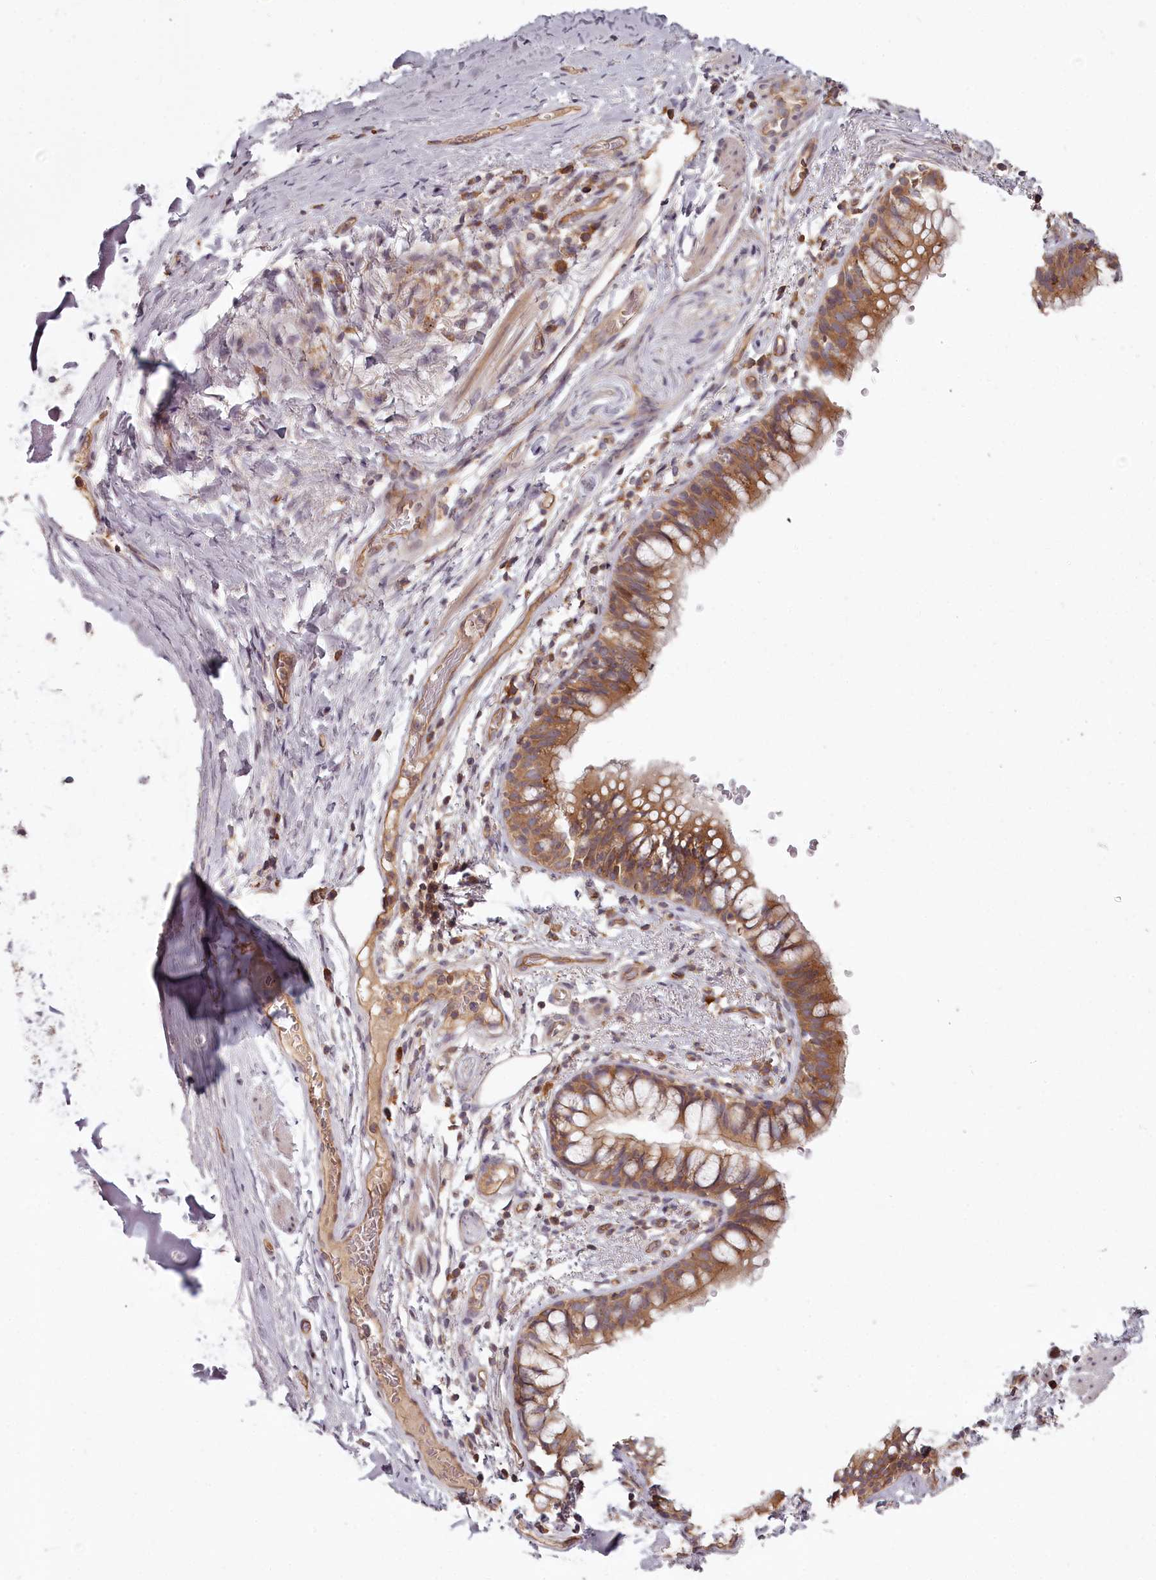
{"staining": {"intensity": "moderate", "quantity": ">75%", "location": "cytoplasmic/membranous"}, "tissue": "bronchus", "cell_type": "Respiratory epithelial cells", "image_type": "normal", "snomed": [{"axis": "morphology", "description": "Normal tissue, NOS"}, {"axis": "topography", "description": "Cartilage tissue"}, {"axis": "topography", "description": "Bronchus"}], "caption": "Immunohistochemical staining of unremarkable human bronchus demonstrates moderate cytoplasmic/membranous protein expression in about >75% of respiratory epithelial cells.", "gene": "TMIE", "patient": {"sex": "female", "age": 36}}